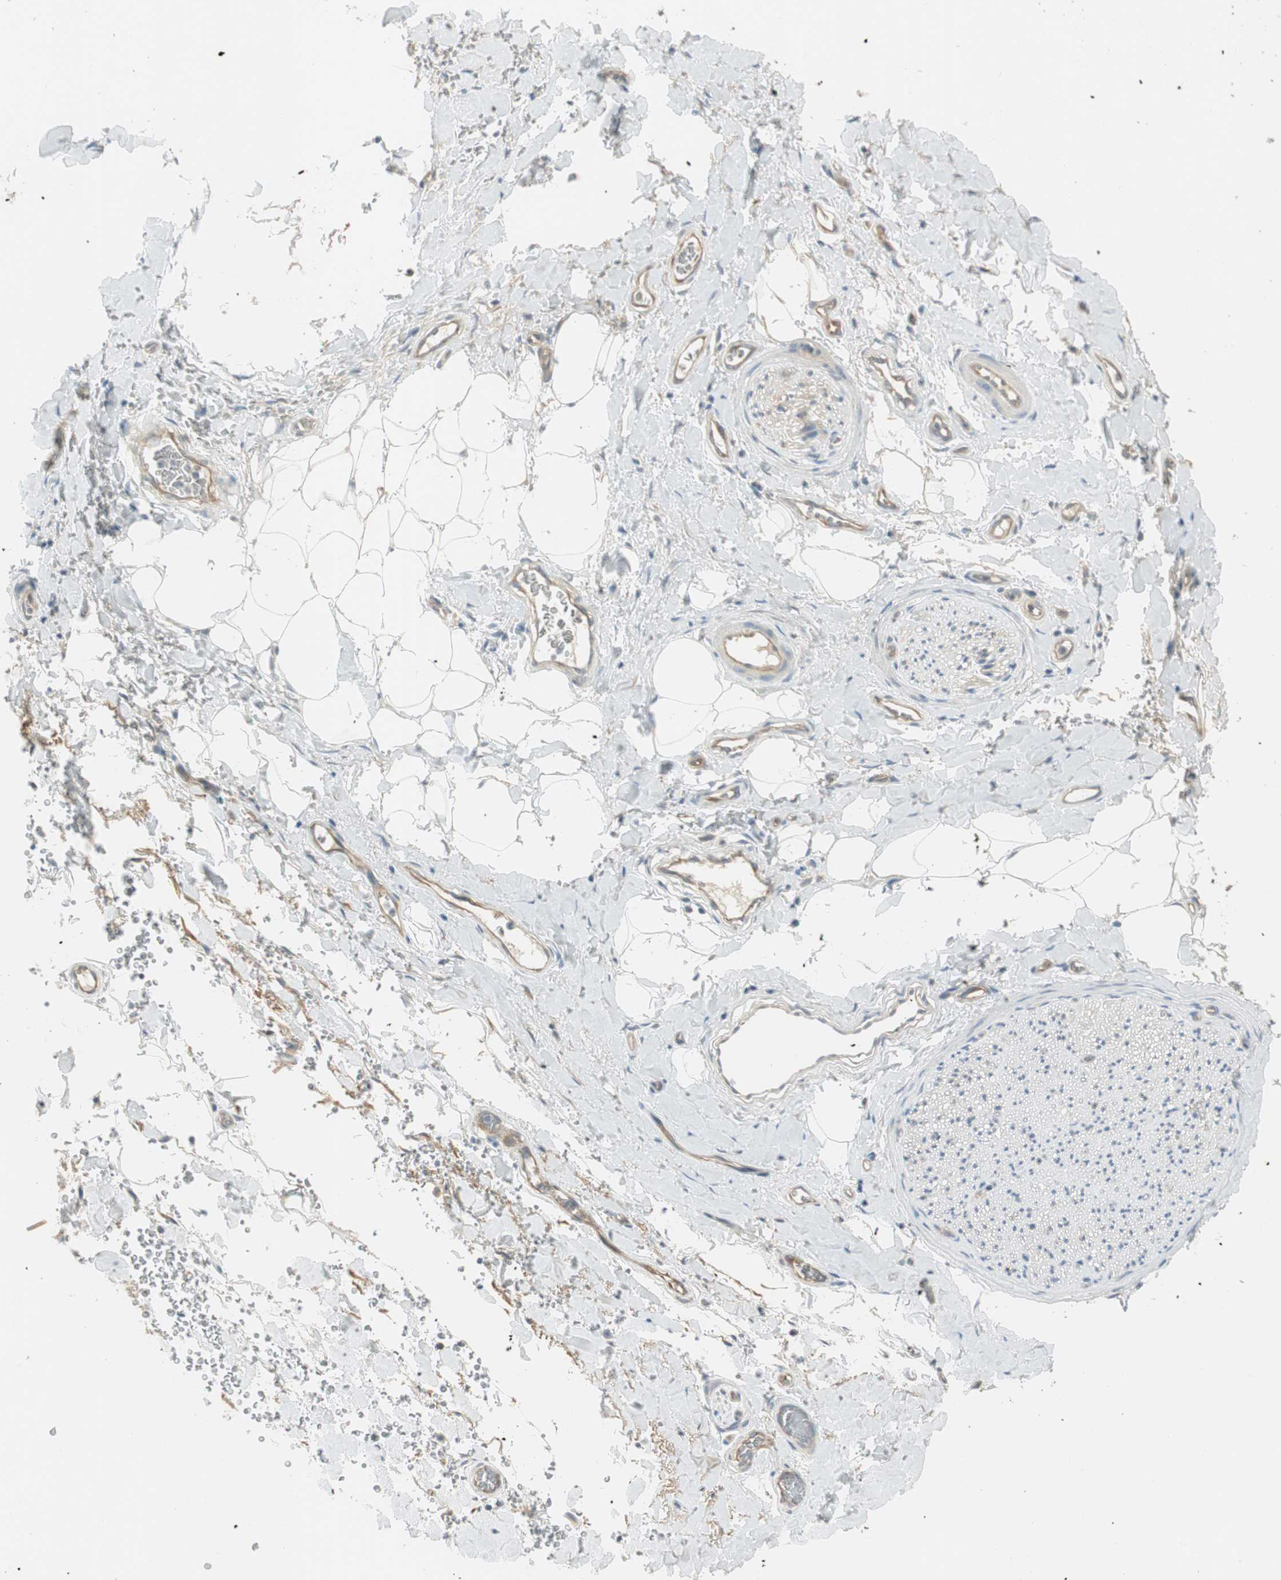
{"staining": {"intensity": "negative", "quantity": "none", "location": "none"}, "tissue": "adipose tissue", "cell_type": "Adipocytes", "image_type": "normal", "snomed": [{"axis": "morphology", "description": "Normal tissue, NOS"}, {"axis": "morphology", "description": "Carcinoma, NOS"}, {"axis": "topography", "description": "Pancreas"}, {"axis": "topography", "description": "Peripheral nerve tissue"}], "caption": "This is a micrograph of immunohistochemistry (IHC) staining of unremarkable adipose tissue, which shows no positivity in adipocytes. The staining was performed using DAB (3,3'-diaminobenzidine) to visualize the protein expression in brown, while the nuclei were stained in blue with hematoxylin (Magnification: 20x).", "gene": "STON1", "patient": {"sex": "female", "age": 29}}